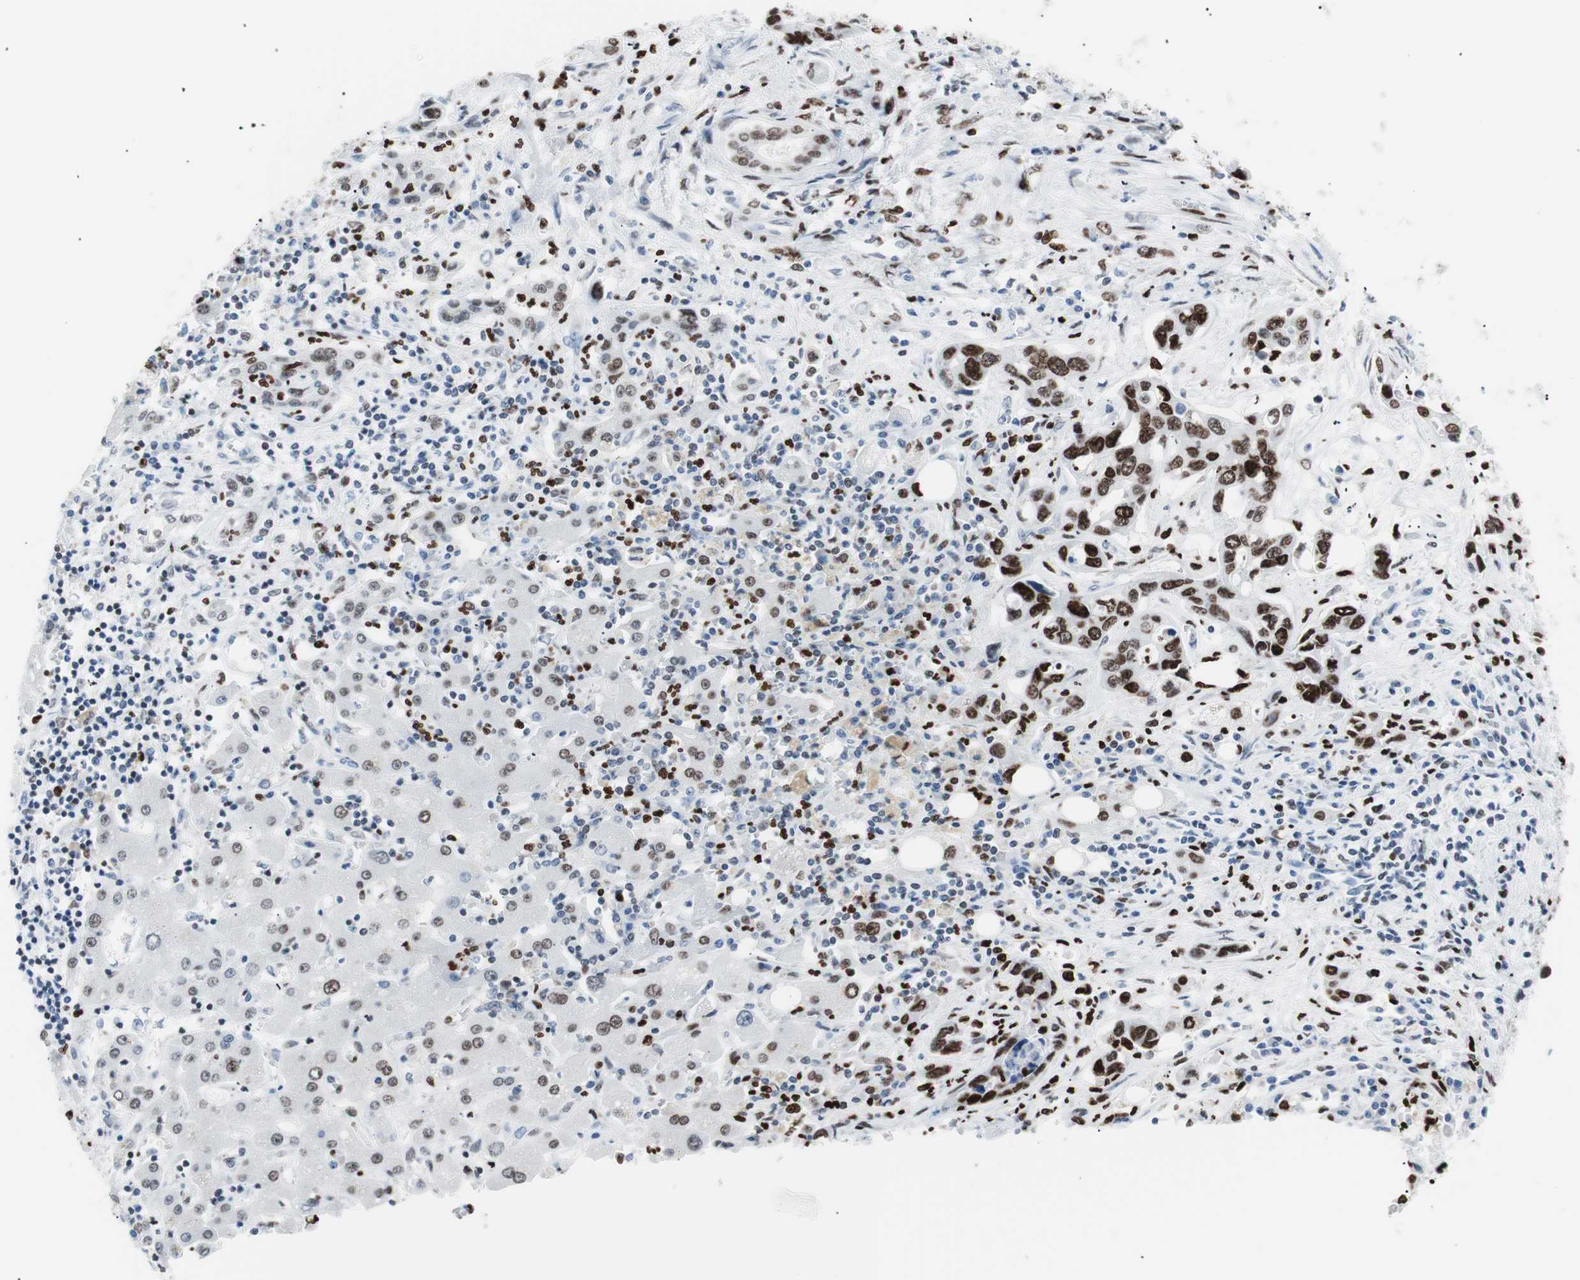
{"staining": {"intensity": "strong", "quantity": ">75%", "location": "nuclear"}, "tissue": "liver cancer", "cell_type": "Tumor cells", "image_type": "cancer", "snomed": [{"axis": "morphology", "description": "Cholangiocarcinoma"}, {"axis": "topography", "description": "Liver"}], "caption": "IHC of human liver cancer (cholangiocarcinoma) exhibits high levels of strong nuclear positivity in about >75% of tumor cells.", "gene": "CEBPB", "patient": {"sex": "female", "age": 65}}